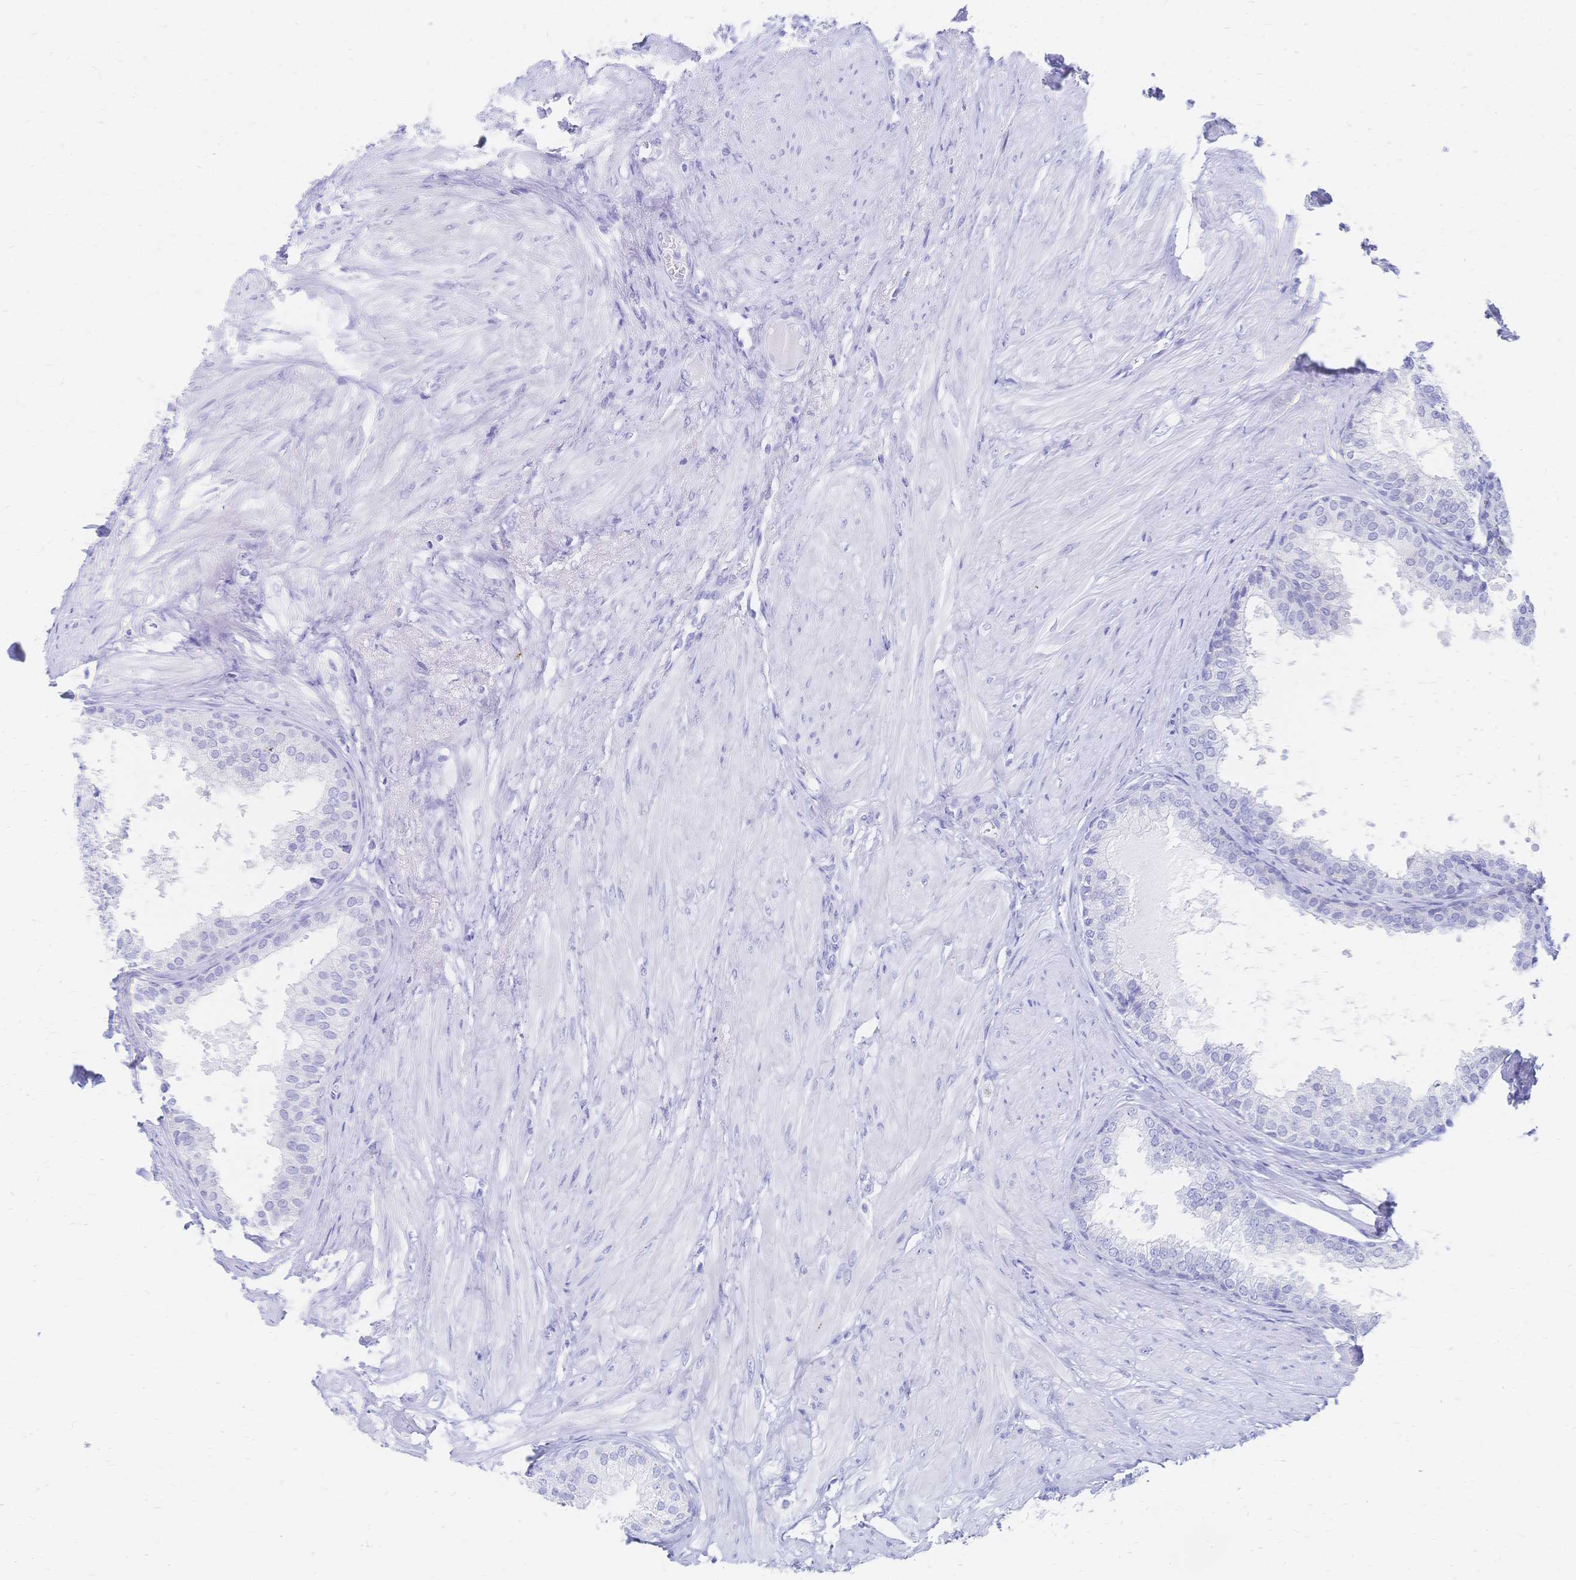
{"staining": {"intensity": "negative", "quantity": "none", "location": "none"}, "tissue": "prostate", "cell_type": "Glandular cells", "image_type": "normal", "snomed": [{"axis": "morphology", "description": "Normal tissue, NOS"}, {"axis": "topography", "description": "Prostate"}, {"axis": "topography", "description": "Peripheral nerve tissue"}], "caption": "A micrograph of prostate stained for a protein exhibits no brown staining in glandular cells.", "gene": "SLC5A1", "patient": {"sex": "male", "age": 55}}